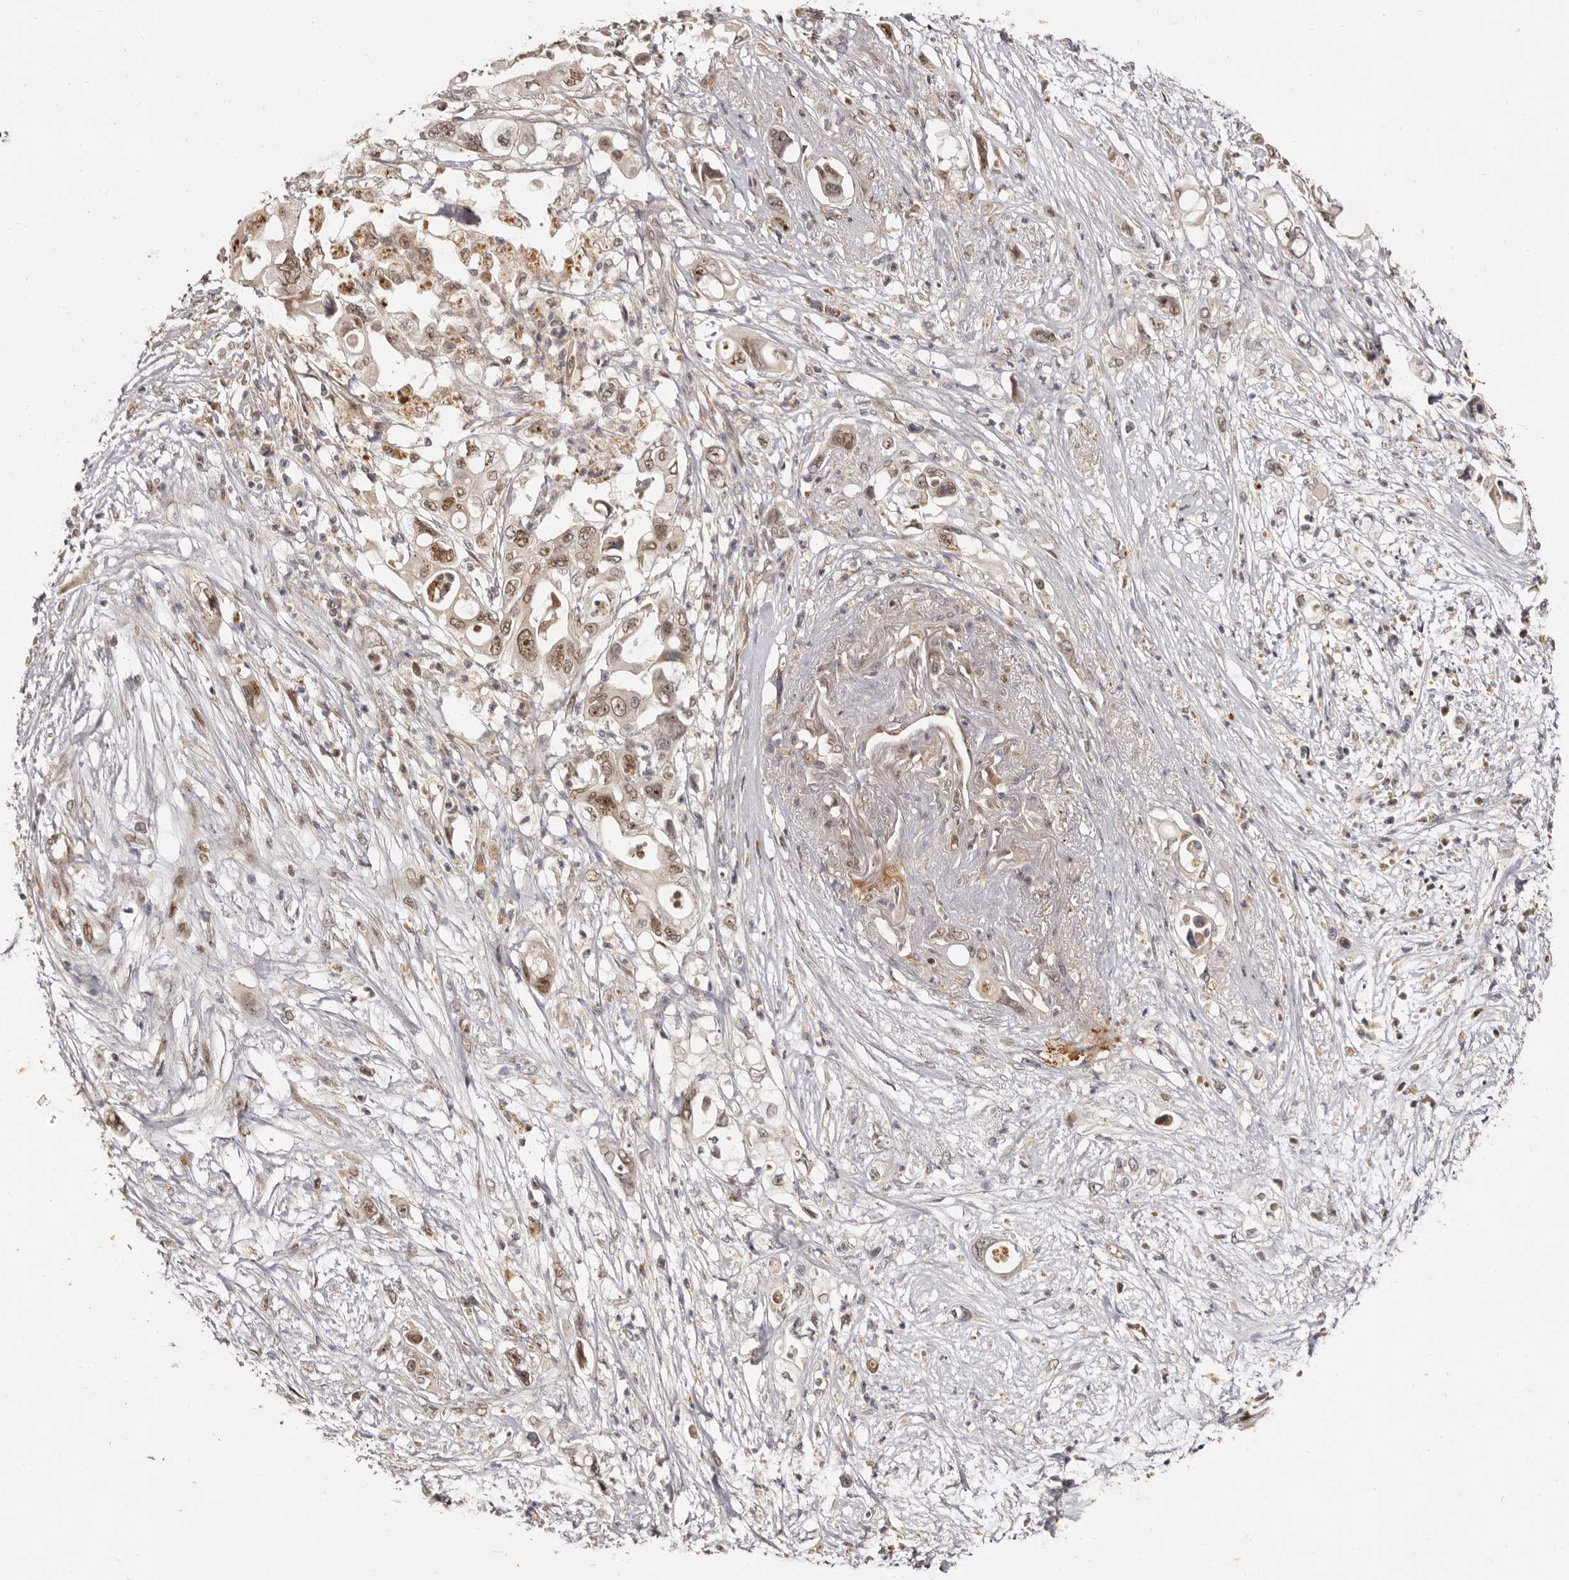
{"staining": {"intensity": "moderate", "quantity": "25%-75%", "location": "cytoplasmic/membranous,nuclear"}, "tissue": "pancreatic cancer", "cell_type": "Tumor cells", "image_type": "cancer", "snomed": [{"axis": "morphology", "description": "Adenocarcinoma, NOS"}, {"axis": "topography", "description": "Pancreas"}], "caption": "Protein expression analysis of pancreatic cancer exhibits moderate cytoplasmic/membranous and nuclear expression in approximately 25%-75% of tumor cells. (IHC, brightfield microscopy, high magnification).", "gene": "ZNF326", "patient": {"sex": "male", "age": 66}}